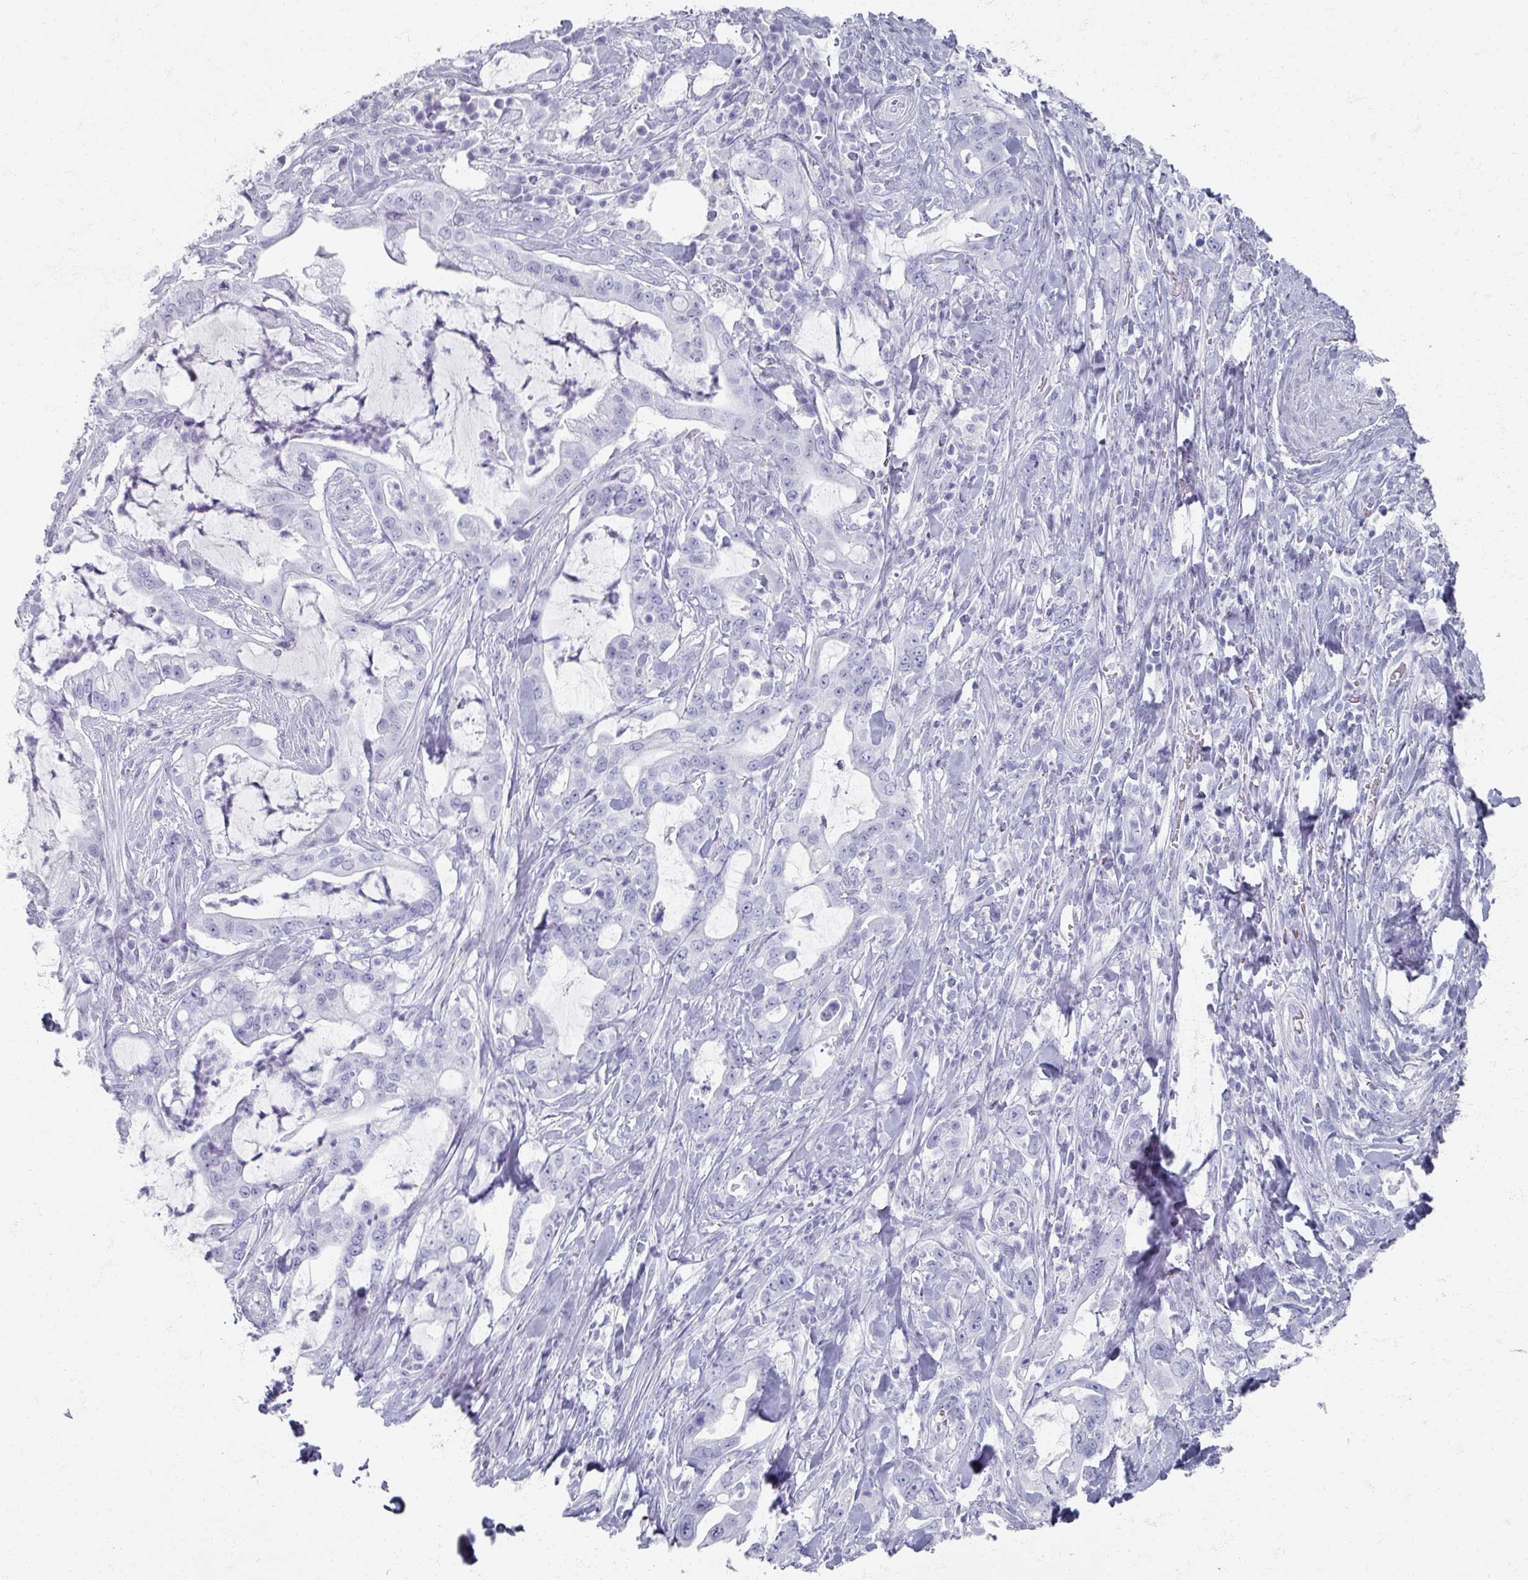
{"staining": {"intensity": "negative", "quantity": "none", "location": "none"}, "tissue": "pancreatic cancer", "cell_type": "Tumor cells", "image_type": "cancer", "snomed": [{"axis": "morphology", "description": "Adenocarcinoma, NOS"}, {"axis": "topography", "description": "Pancreas"}], "caption": "DAB immunohistochemical staining of human pancreatic cancer (adenocarcinoma) demonstrates no significant expression in tumor cells. (DAB (3,3'-diaminobenzidine) immunohistochemistry, high magnification).", "gene": "OMG", "patient": {"sex": "female", "age": 61}}